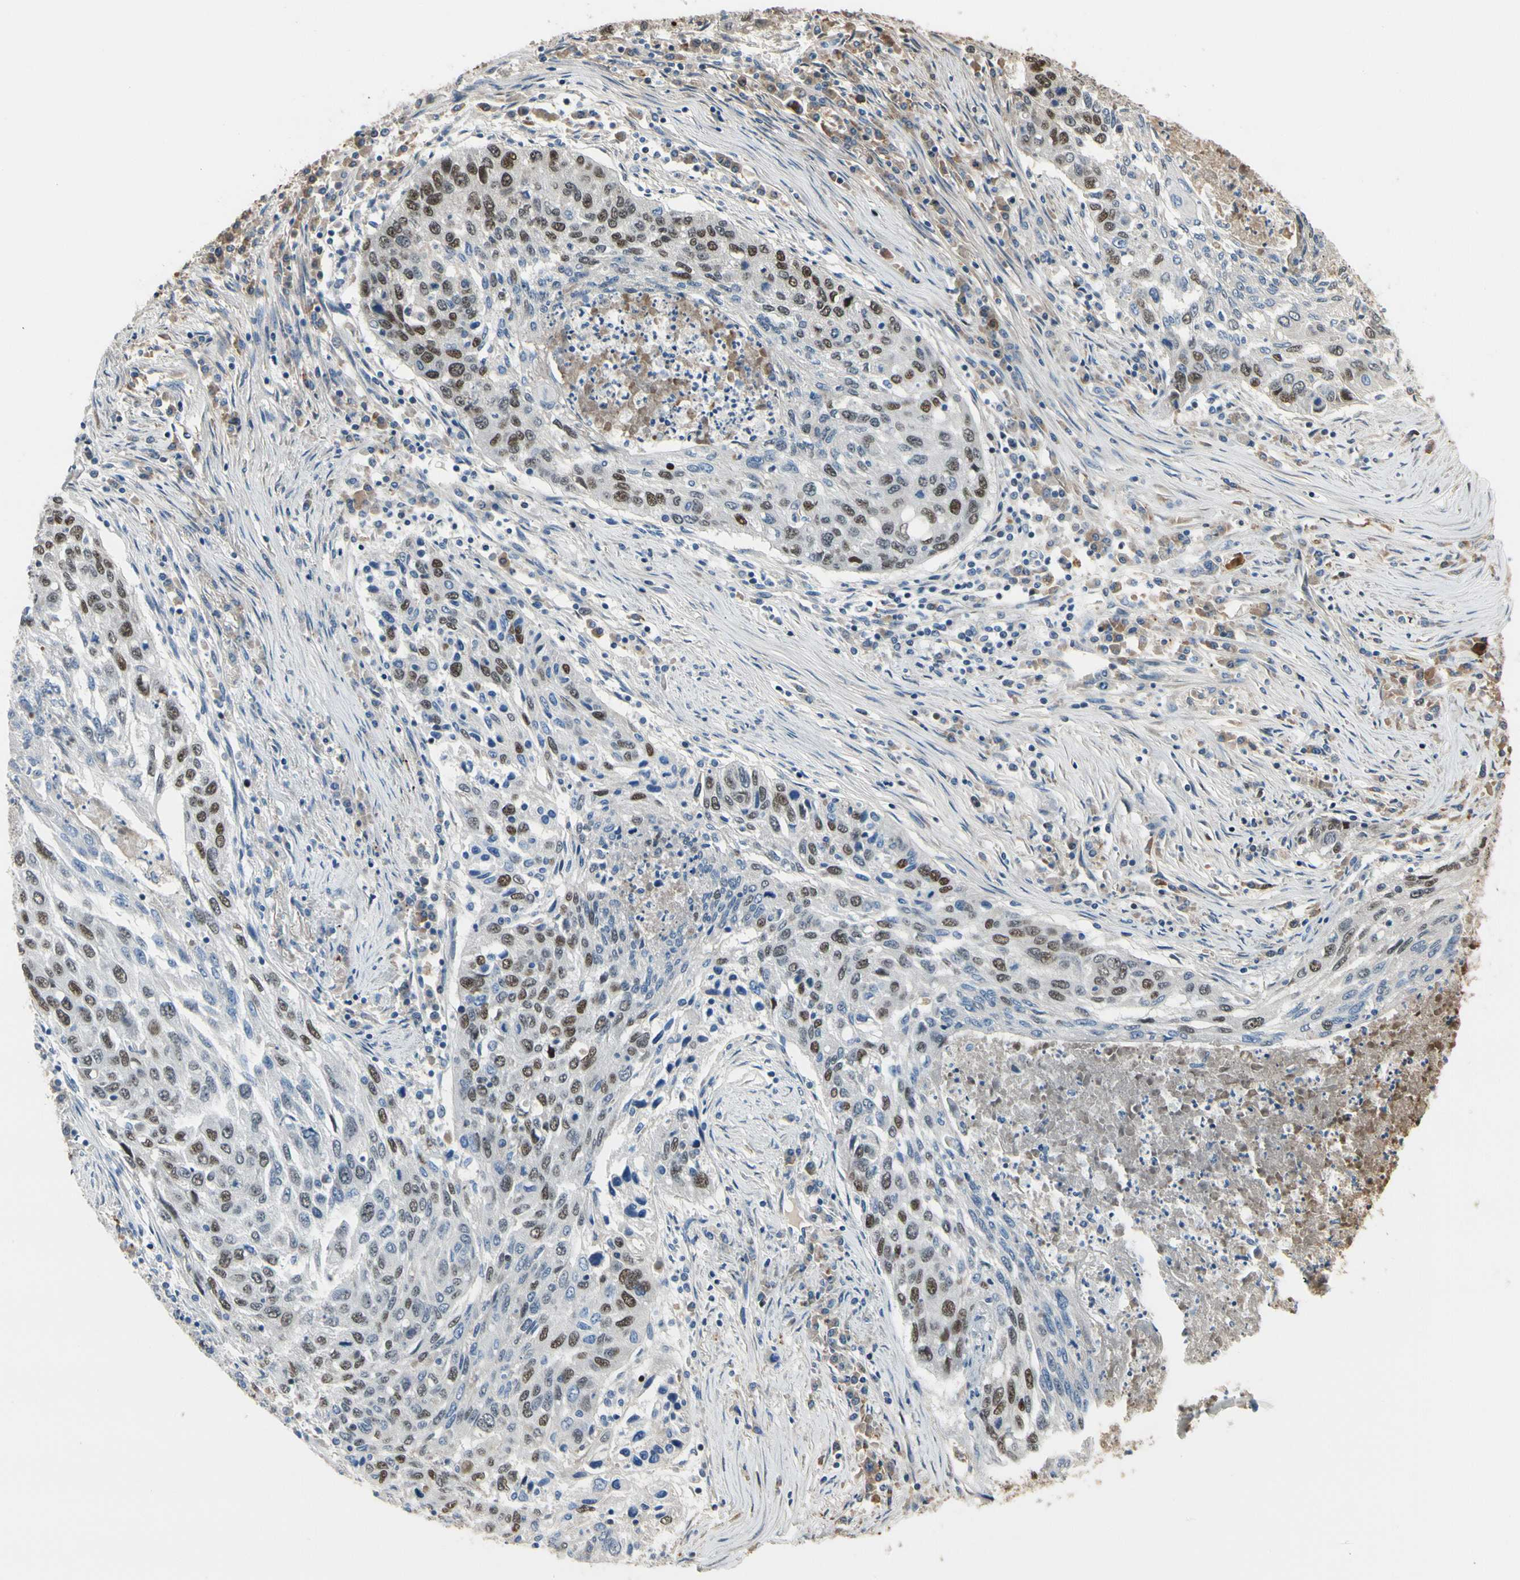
{"staining": {"intensity": "moderate", "quantity": "25%-75%", "location": "nuclear"}, "tissue": "lung cancer", "cell_type": "Tumor cells", "image_type": "cancer", "snomed": [{"axis": "morphology", "description": "Squamous cell carcinoma, NOS"}, {"axis": "topography", "description": "Lung"}], "caption": "IHC image of human lung squamous cell carcinoma stained for a protein (brown), which exhibits medium levels of moderate nuclear positivity in about 25%-75% of tumor cells.", "gene": "ZKSCAN4", "patient": {"sex": "female", "age": 63}}